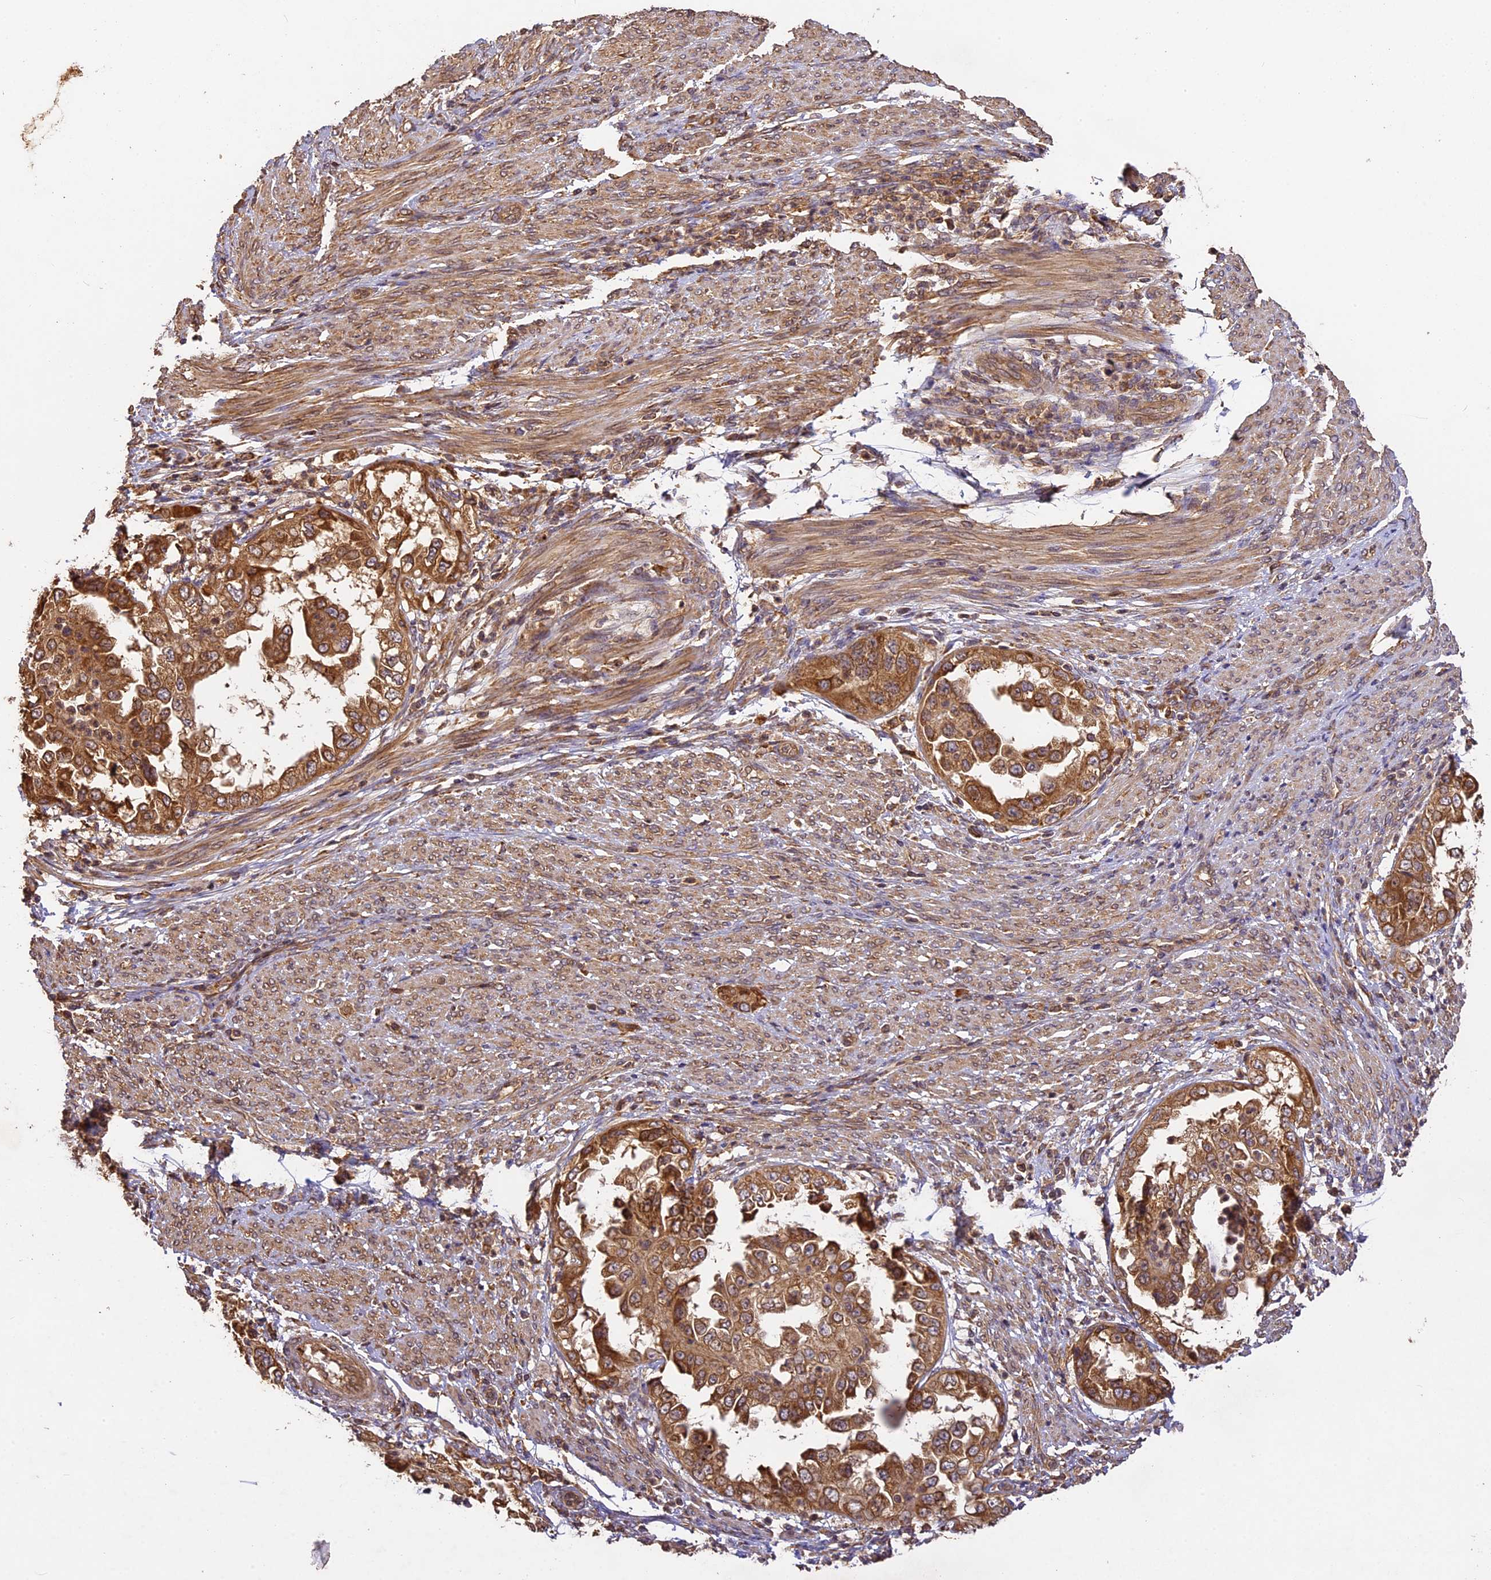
{"staining": {"intensity": "moderate", "quantity": ">75%", "location": "cytoplasmic/membranous"}, "tissue": "endometrial cancer", "cell_type": "Tumor cells", "image_type": "cancer", "snomed": [{"axis": "morphology", "description": "Adenocarcinoma, NOS"}, {"axis": "topography", "description": "Endometrium"}], "caption": "Moderate cytoplasmic/membranous protein positivity is appreciated in about >75% of tumor cells in endometrial adenocarcinoma. (DAB (3,3'-diaminobenzidine) IHC with brightfield microscopy, high magnification).", "gene": "BRAP", "patient": {"sex": "female", "age": 85}}